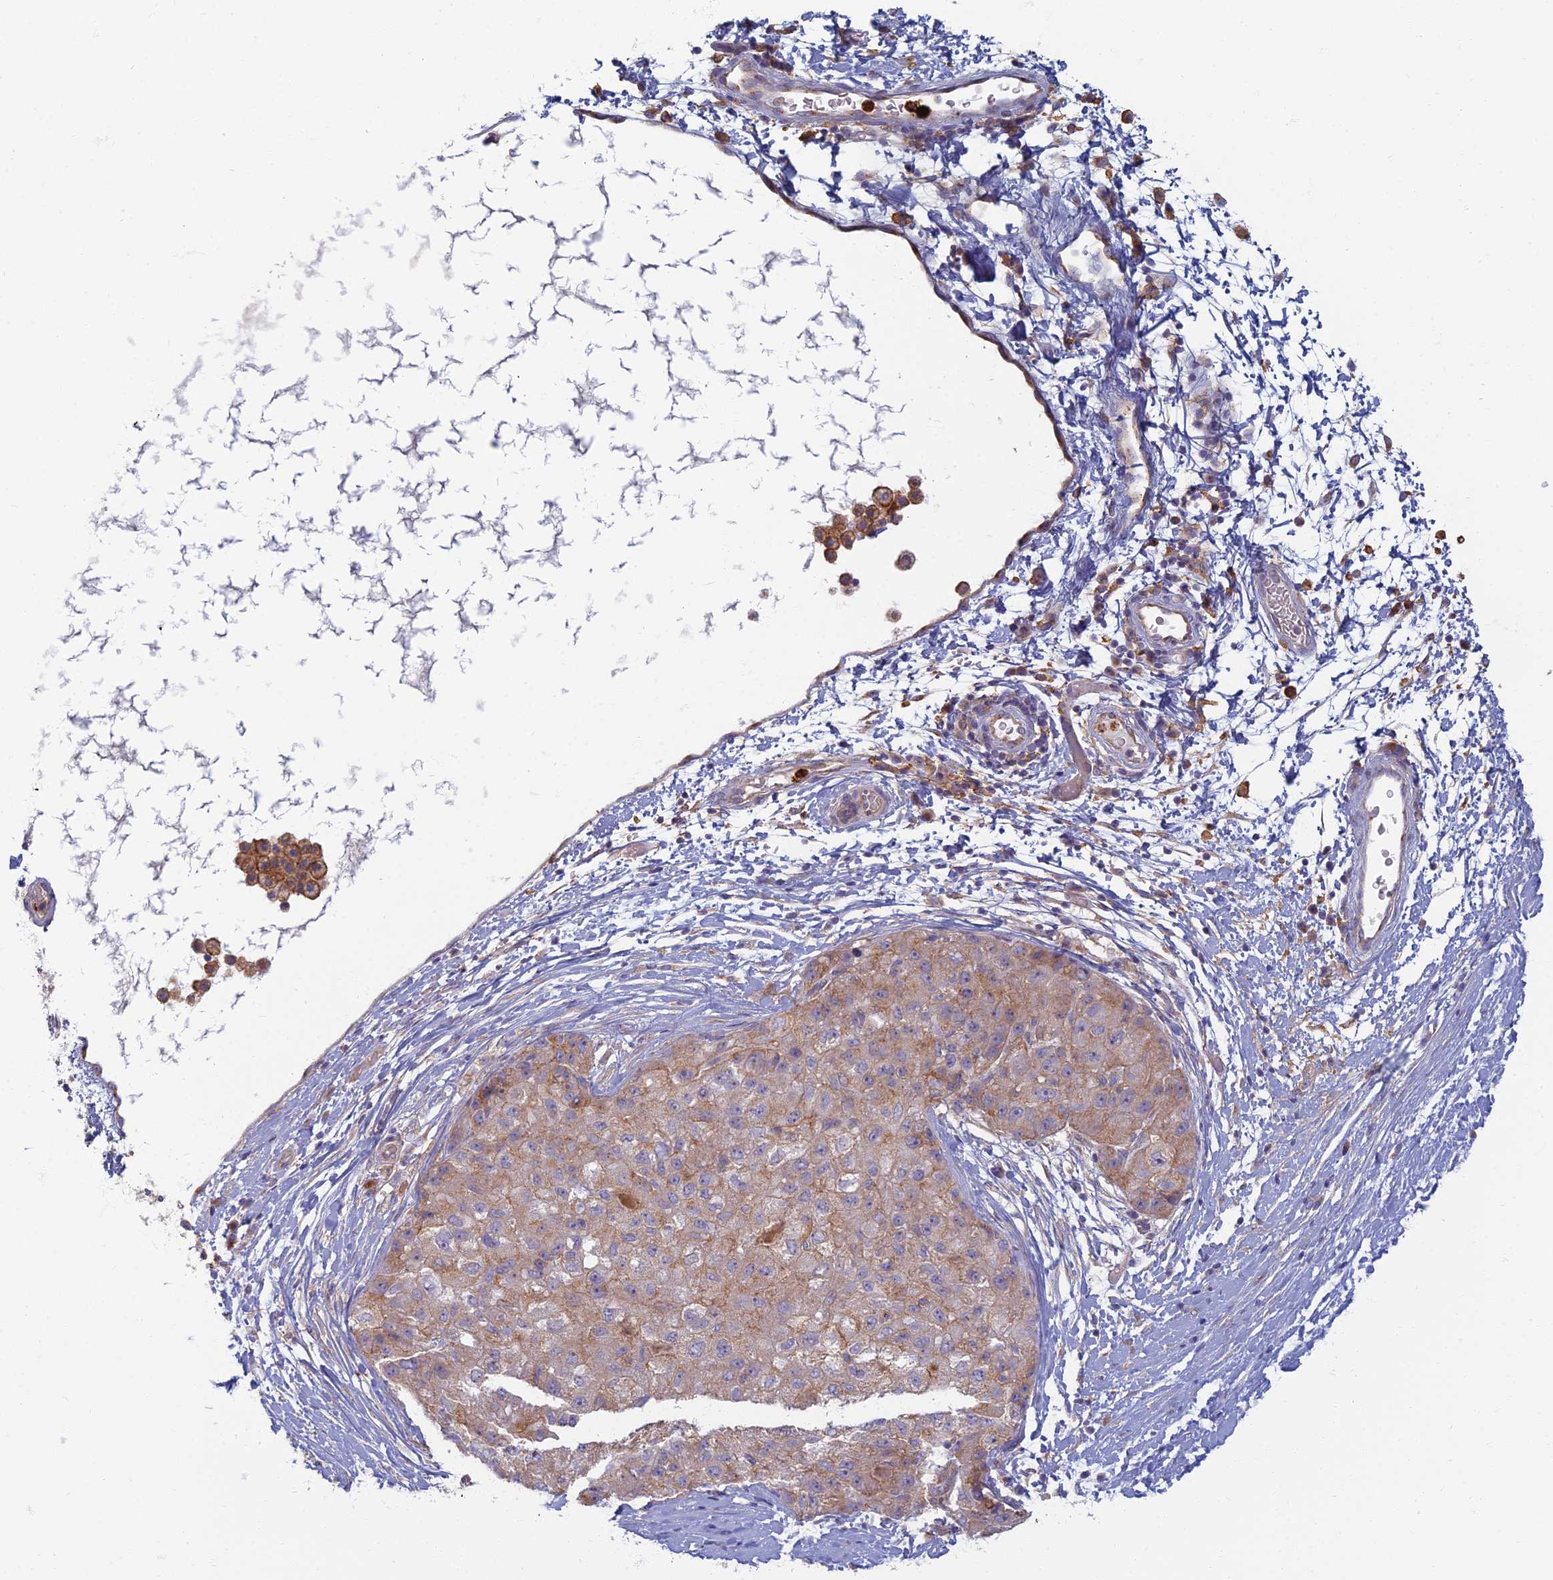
{"staining": {"intensity": "weak", "quantity": "25%-75%", "location": "cytoplasmic/membranous"}, "tissue": "liver cancer", "cell_type": "Tumor cells", "image_type": "cancer", "snomed": [{"axis": "morphology", "description": "Carcinoma, Hepatocellular, NOS"}, {"axis": "topography", "description": "Liver"}], "caption": "Liver cancer (hepatocellular carcinoma) stained with a brown dye exhibits weak cytoplasmic/membranous positive staining in about 25%-75% of tumor cells.", "gene": "PROX2", "patient": {"sex": "male", "age": 80}}